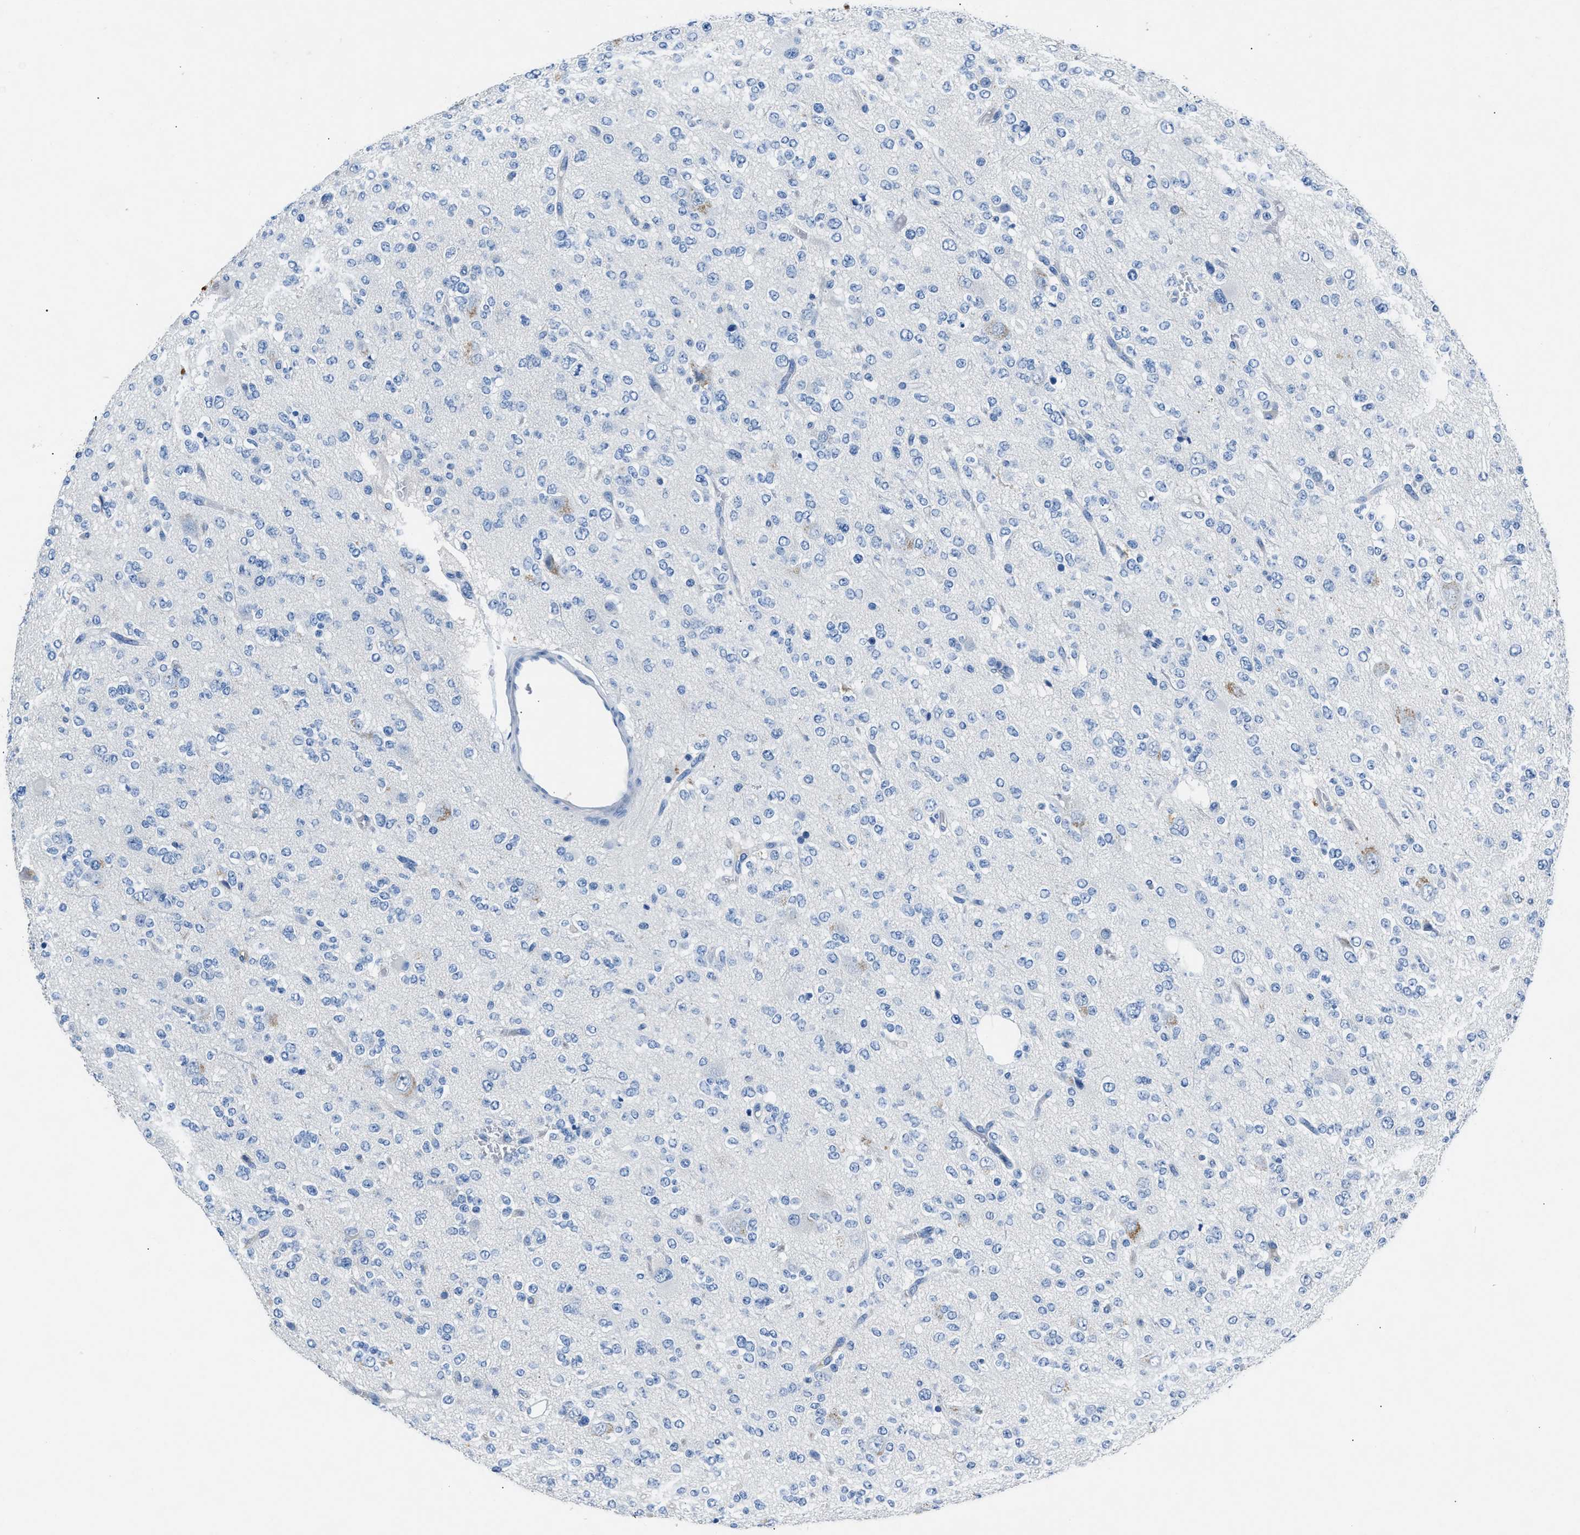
{"staining": {"intensity": "negative", "quantity": "none", "location": "none"}, "tissue": "glioma", "cell_type": "Tumor cells", "image_type": "cancer", "snomed": [{"axis": "morphology", "description": "Glioma, malignant, Low grade"}, {"axis": "topography", "description": "Brain"}], "caption": "Tumor cells are negative for protein expression in human malignant glioma (low-grade).", "gene": "DNAAF5", "patient": {"sex": "male", "age": 38}}